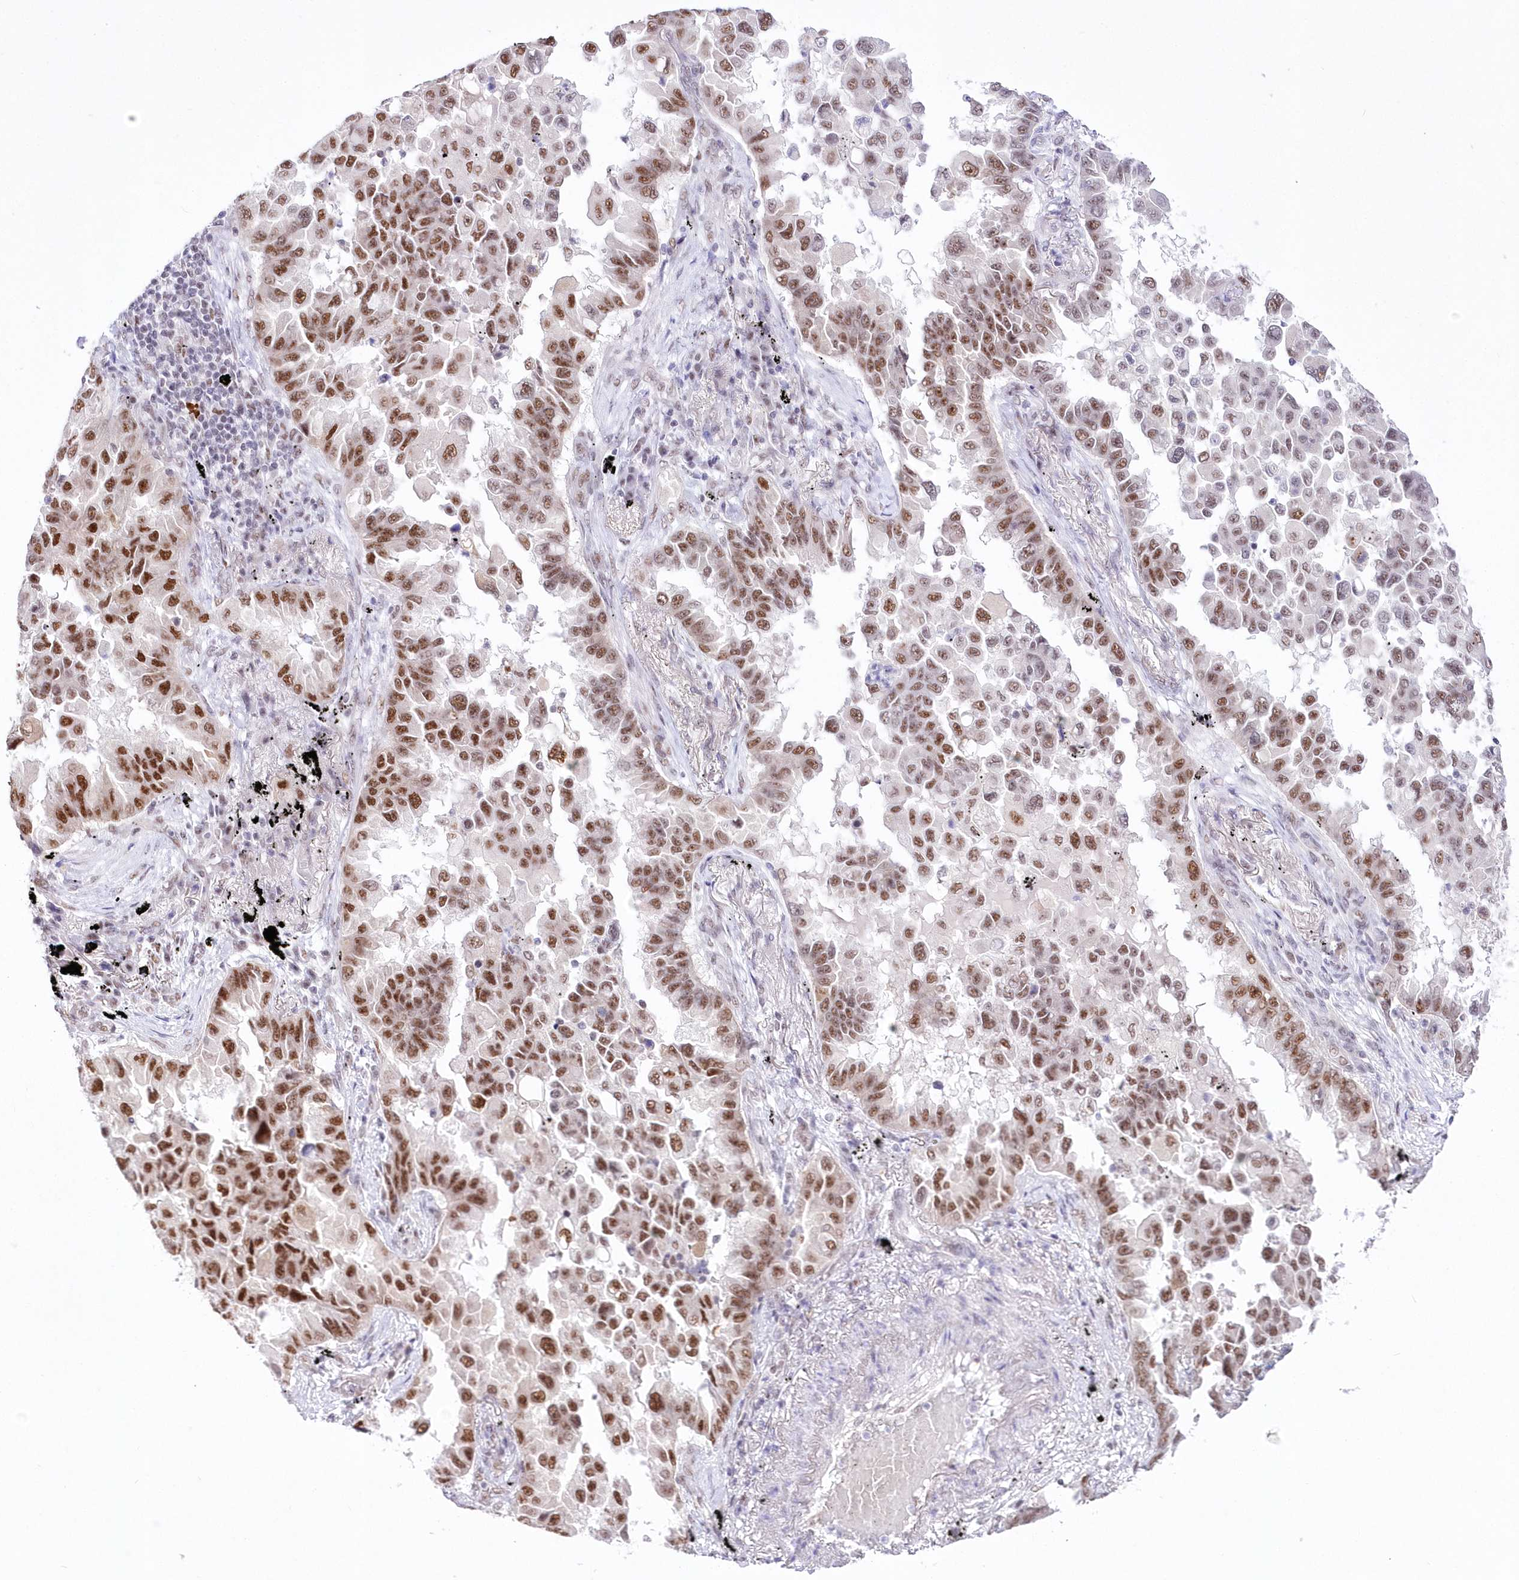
{"staining": {"intensity": "strong", "quantity": ">75%", "location": "nuclear"}, "tissue": "lung cancer", "cell_type": "Tumor cells", "image_type": "cancer", "snomed": [{"axis": "morphology", "description": "Adenocarcinoma, NOS"}, {"axis": "topography", "description": "Lung"}], "caption": "Immunohistochemistry of lung adenocarcinoma reveals high levels of strong nuclear staining in about >75% of tumor cells.", "gene": "NSUN2", "patient": {"sex": "female", "age": 67}}